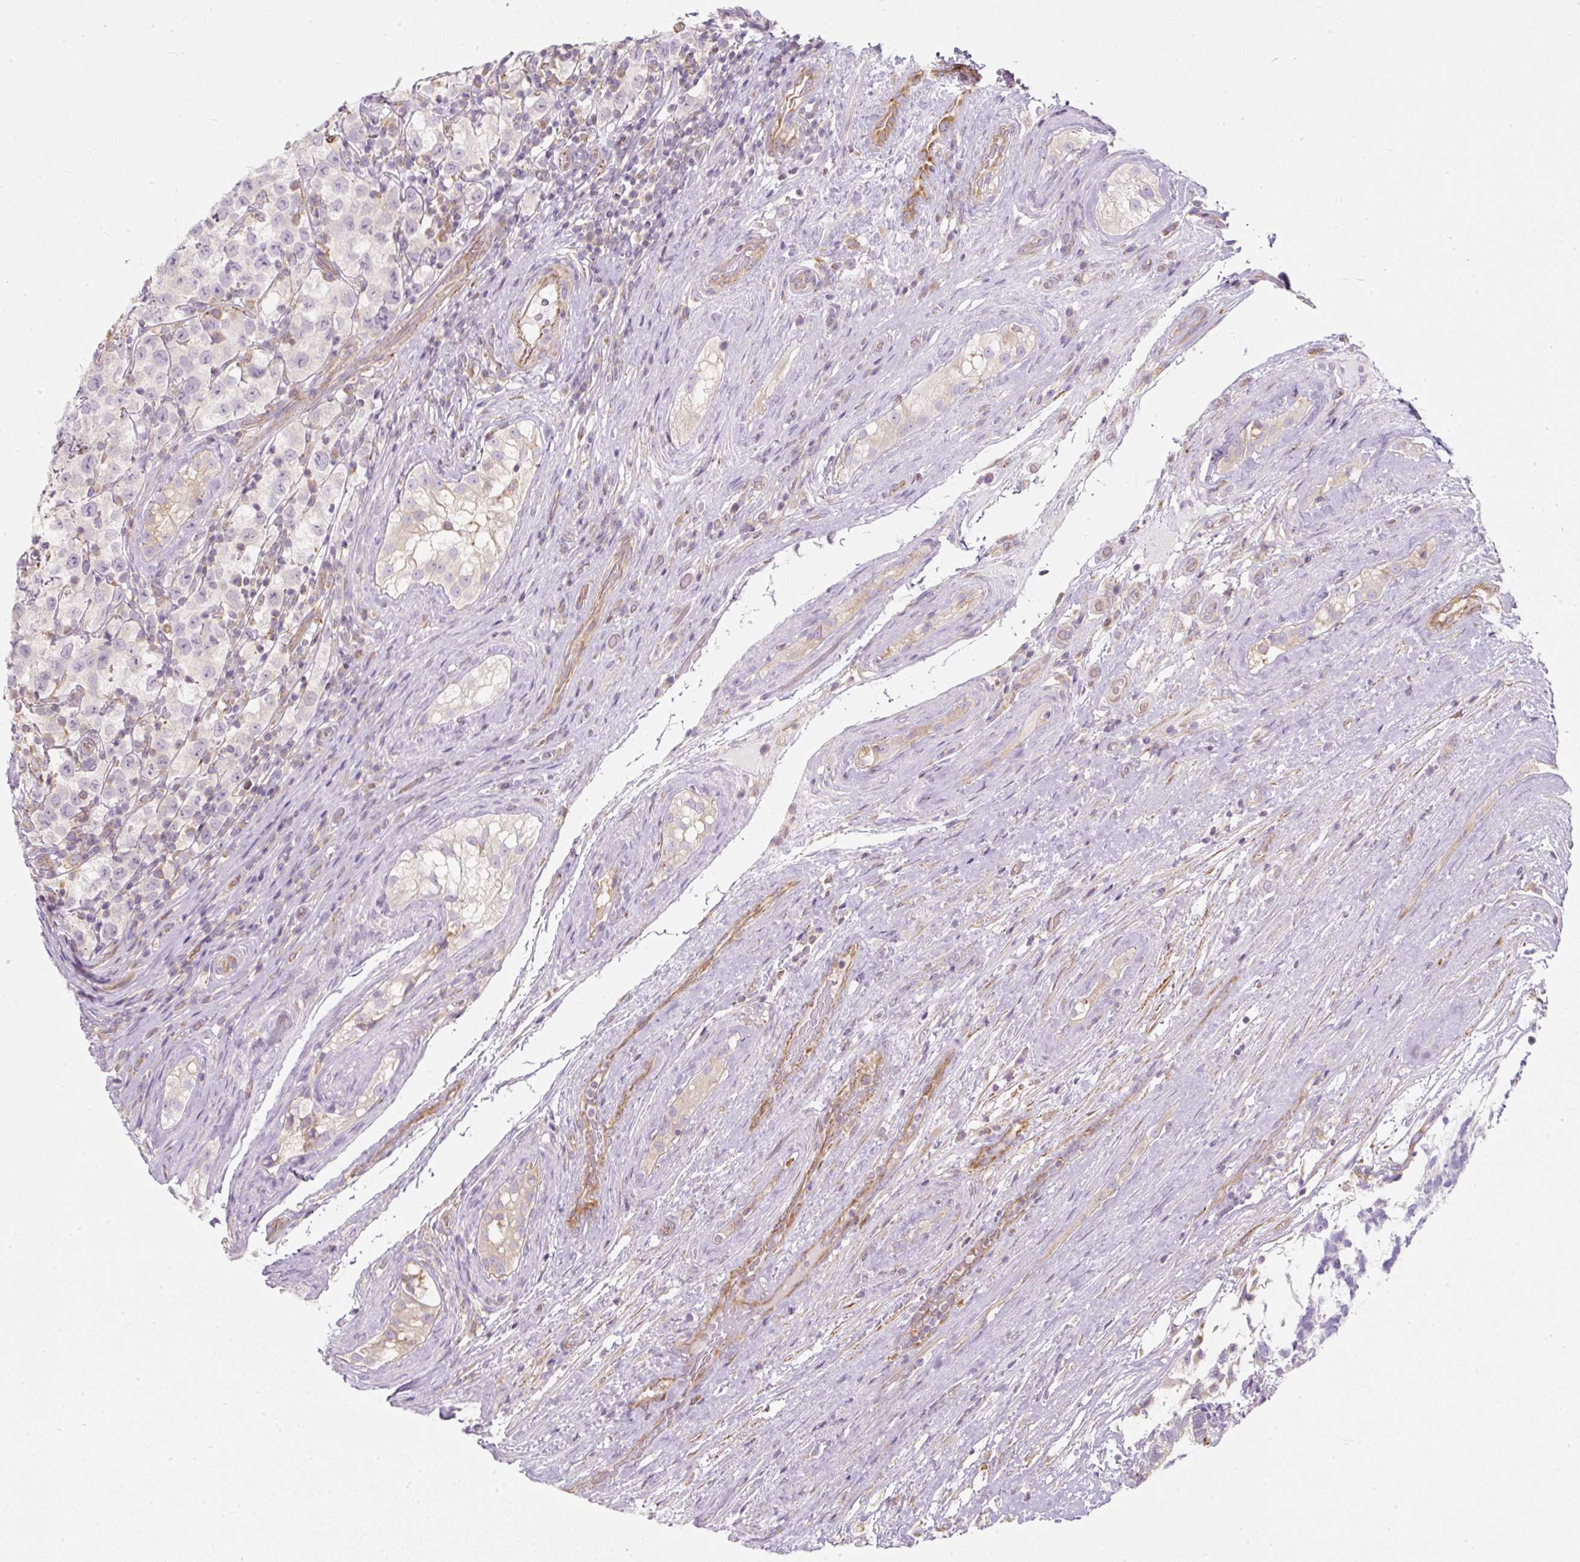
{"staining": {"intensity": "negative", "quantity": "none", "location": "none"}, "tissue": "testis cancer", "cell_type": "Tumor cells", "image_type": "cancer", "snomed": [{"axis": "morphology", "description": "Seminoma, NOS"}, {"axis": "morphology", "description": "Carcinoma, Embryonal, NOS"}, {"axis": "topography", "description": "Testis"}], "caption": "This is an immunohistochemistry histopathology image of human testis cancer. There is no staining in tumor cells.", "gene": "ERAP2", "patient": {"sex": "male", "age": 41}}